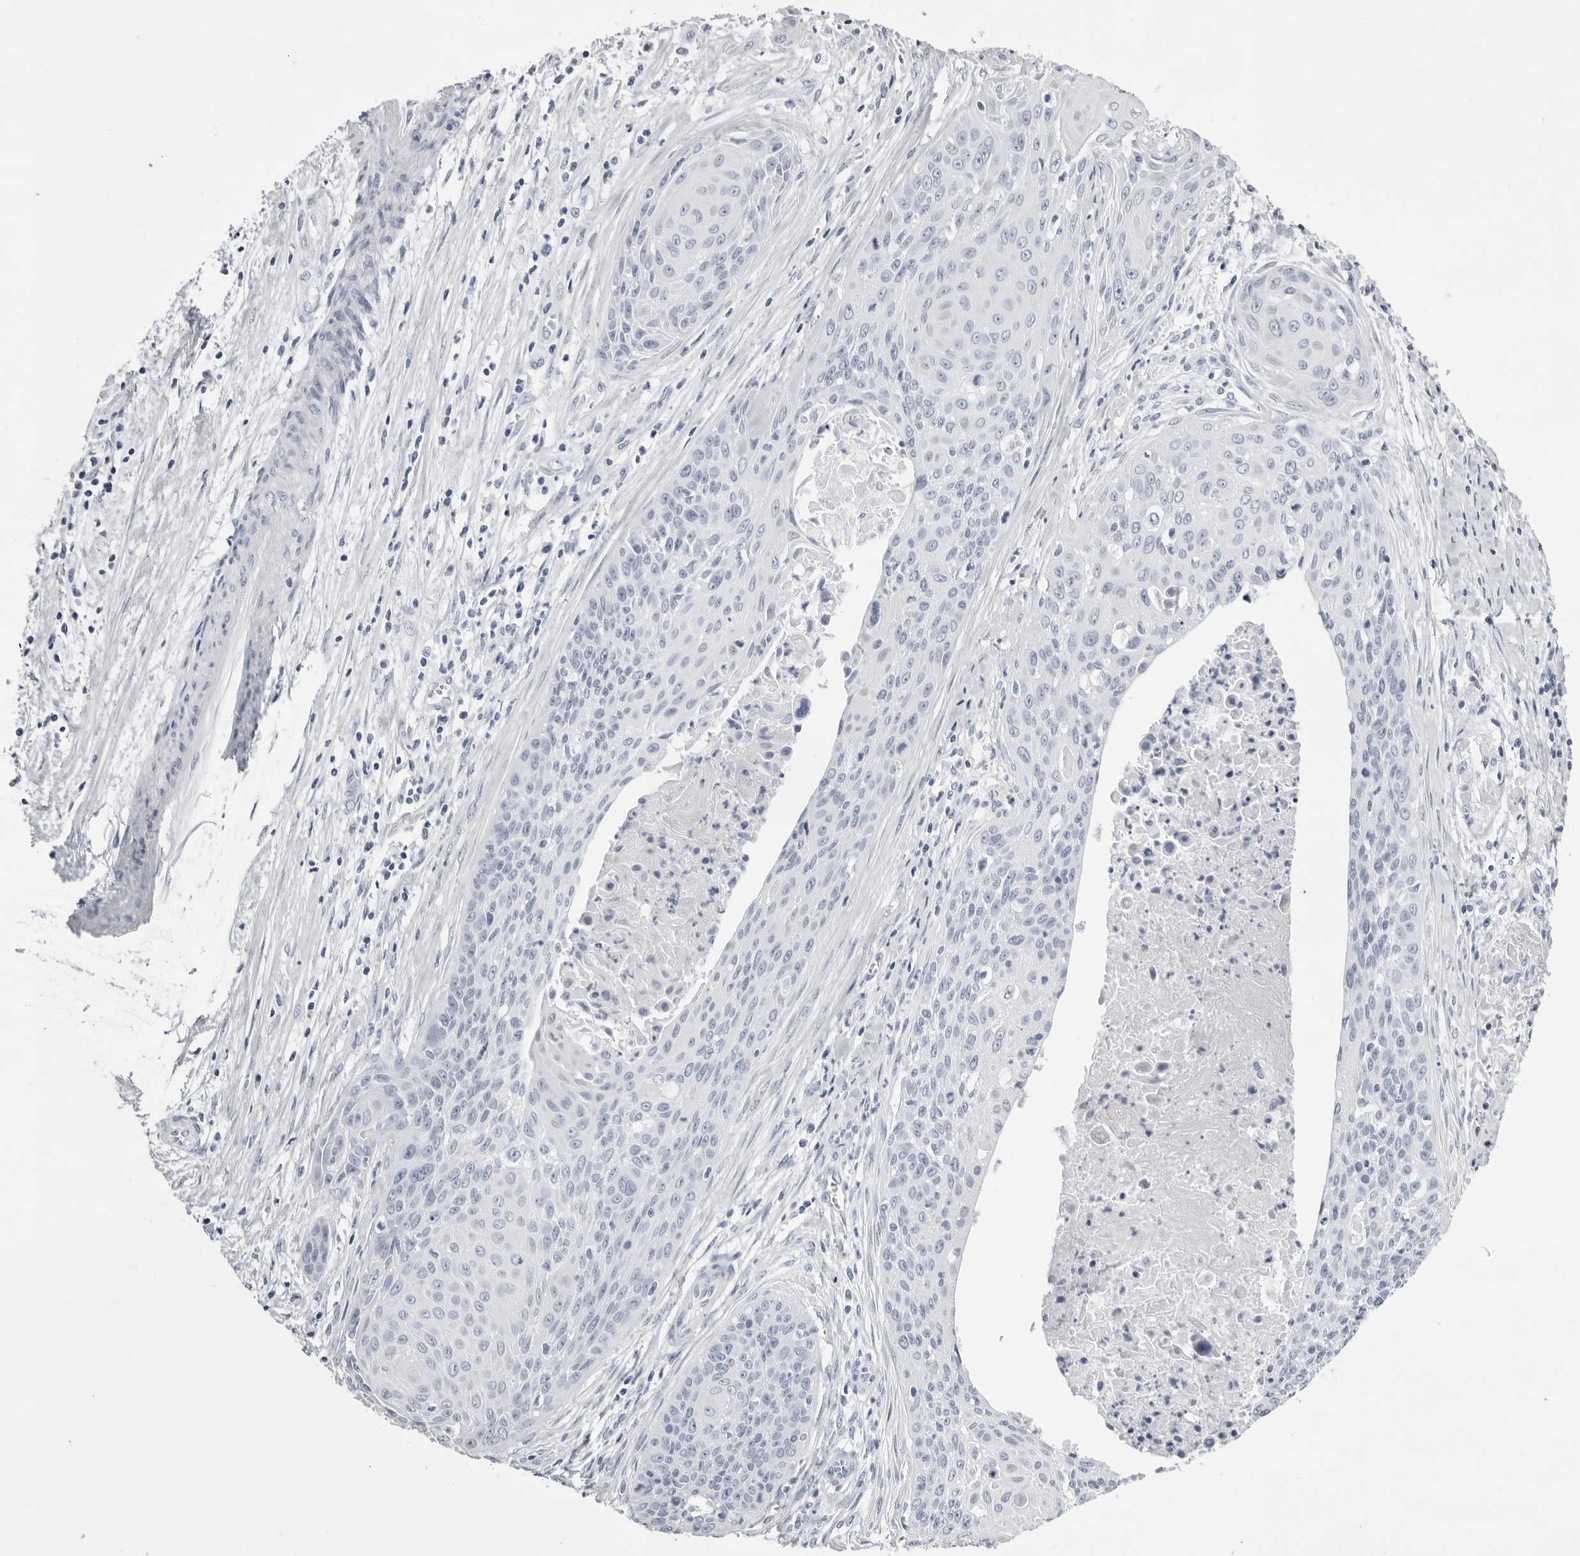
{"staining": {"intensity": "negative", "quantity": "none", "location": "none"}, "tissue": "cervical cancer", "cell_type": "Tumor cells", "image_type": "cancer", "snomed": [{"axis": "morphology", "description": "Squamous cell carcinoma, NOS"}, {"axis": "topography", "description": "Cervix"}], "caption": "The micrograph exhibits no staining of tumor cells in cervical squamous cell carcinoma.", "gene": "TMOD4", "patient": {"sex": "female", "age": 55}}